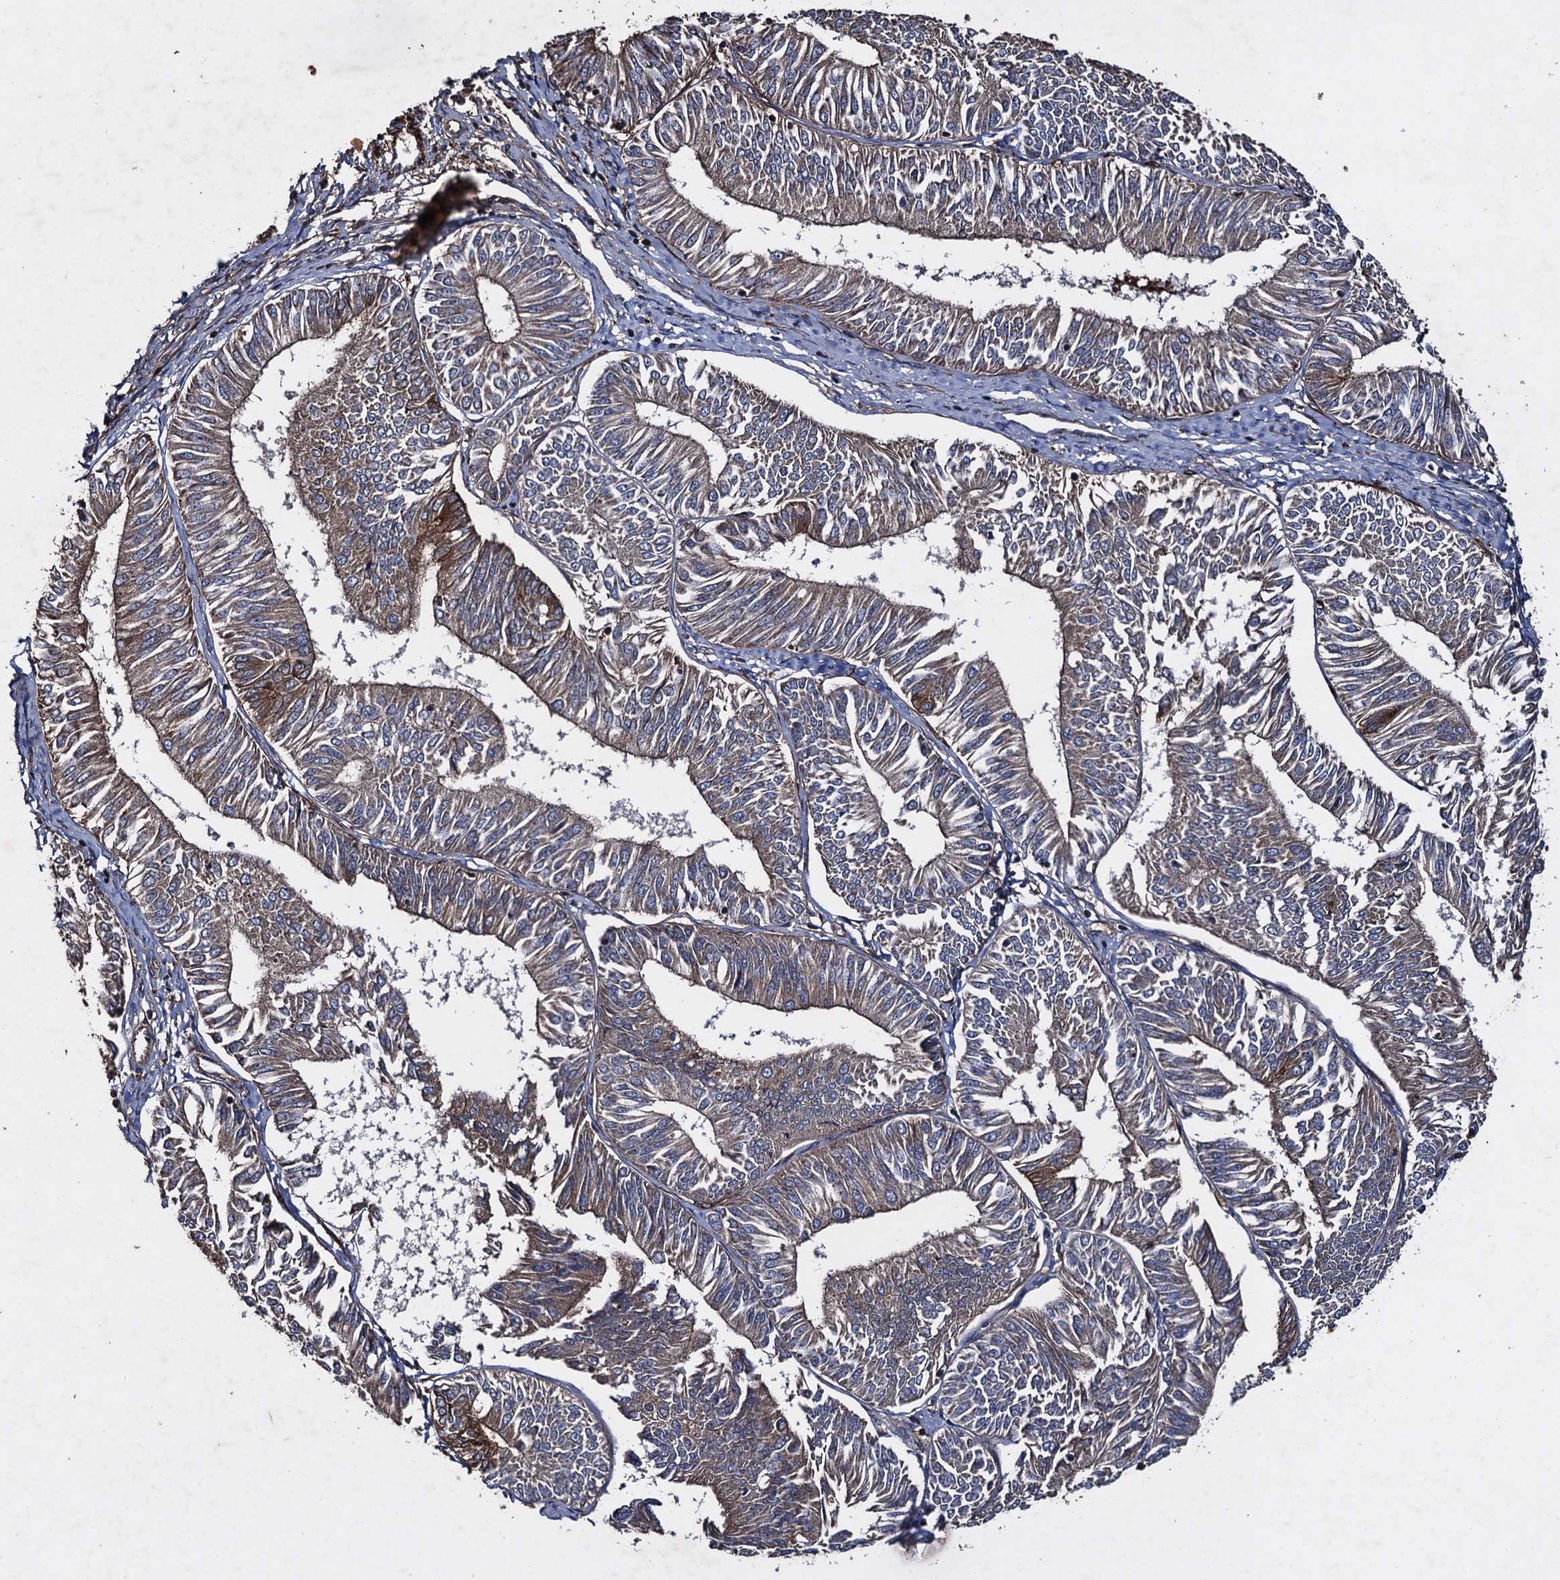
{"staining": {"intensity": "weak", "quantity": "25%-75%", "location": "cytoplasmic/membranous"}, "tissue": "endometrial cancer", "cell_type": "Tumor cells", "image_type": "cancer", "snomed": [{"axis": "morphology", "description": "Adenocarcinoma, NOS"}, {"axis": "topography", "description": "Endometrium"}], "caption": "This photomicrograph demonstrates IHC staining of endometrial adenocarcinoma, with low weak cytoplasmic/membranous staining in about 25%-75% of tumor cells.", "gene": "TXNDC11", "patient": {"sex": "female", "age": 58}}